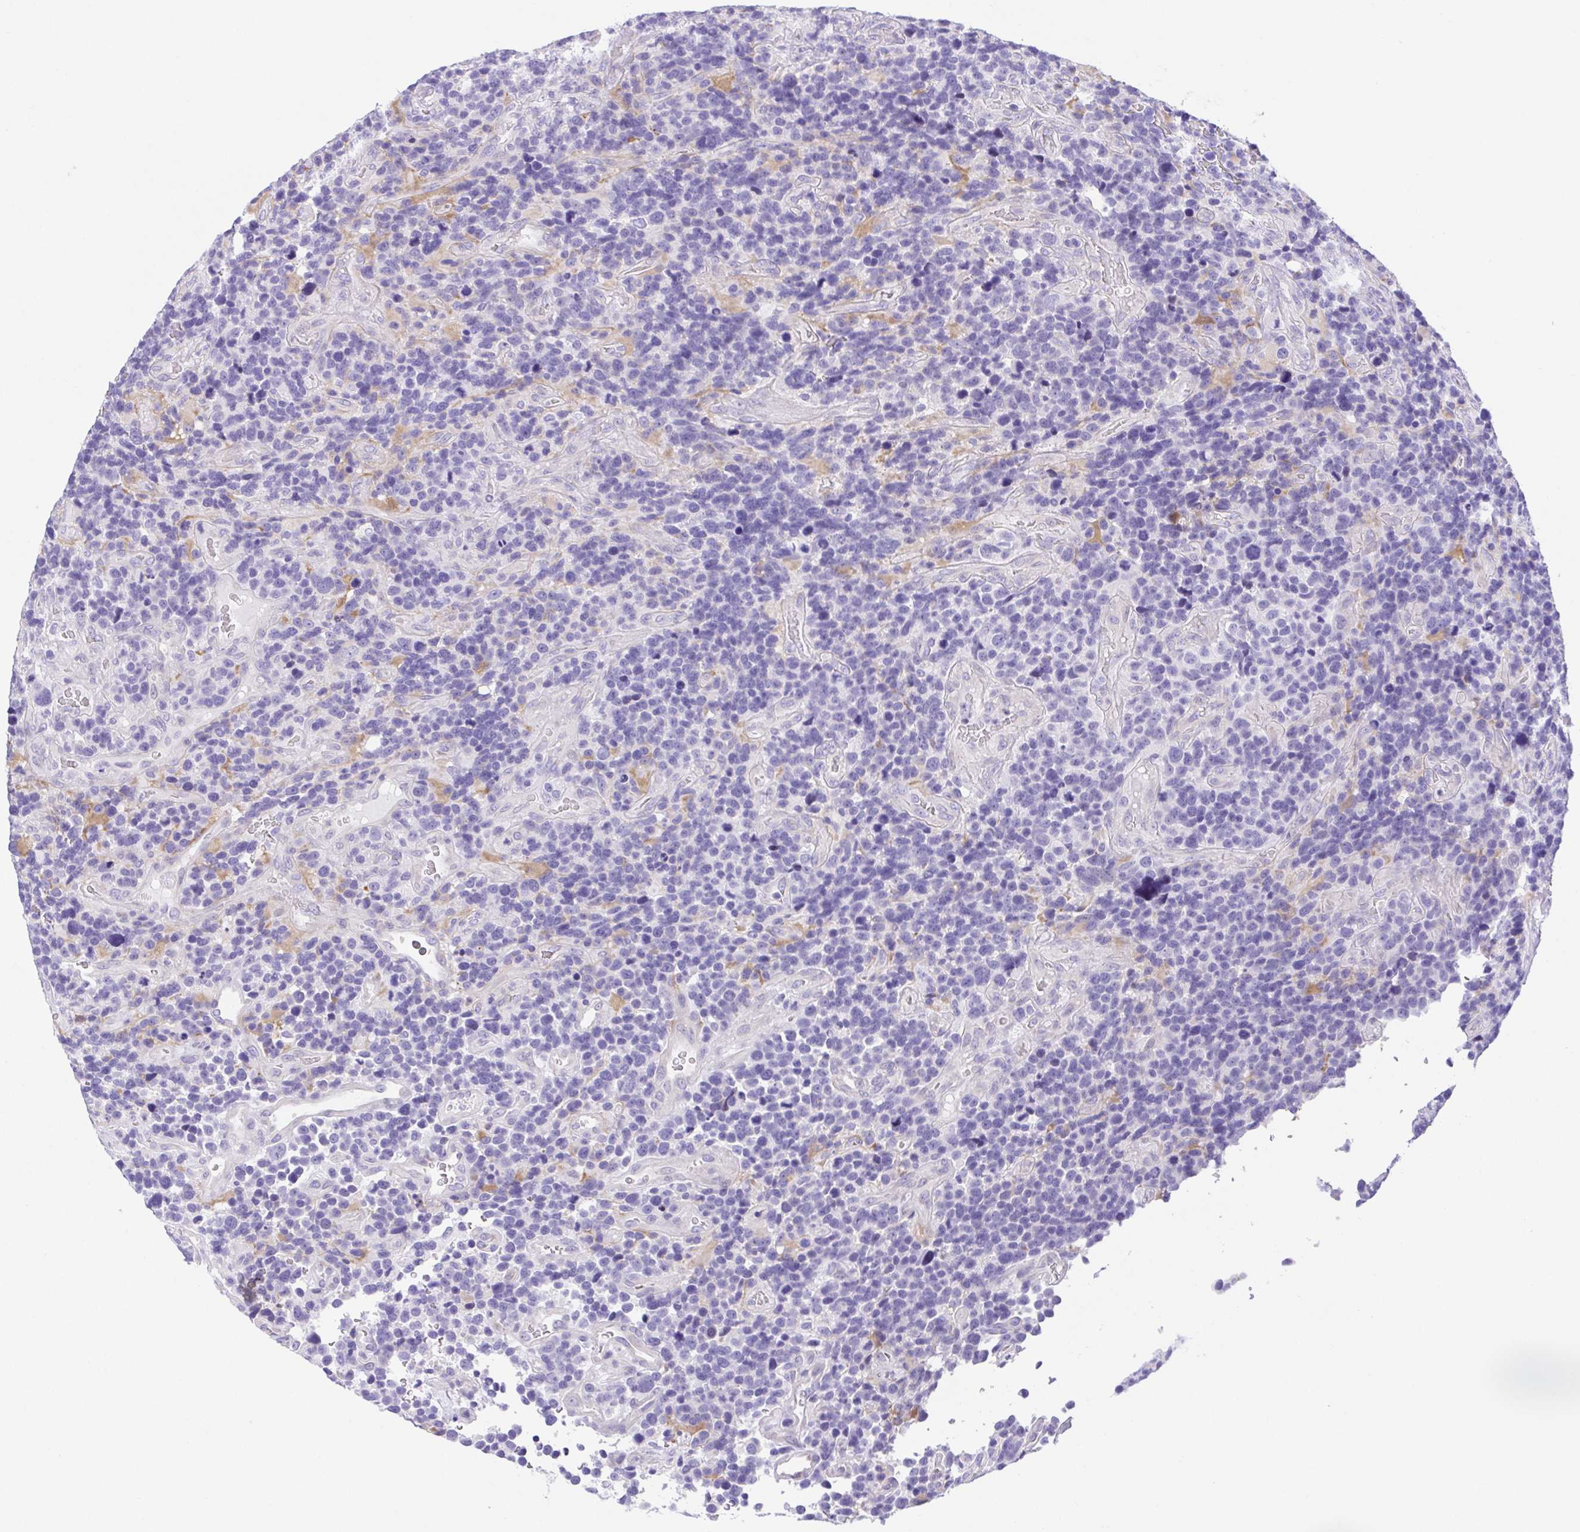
{"staining": {"intensity": "negative", "quantity": "none", "location": "none"}, "tissue": "glioma", "cell_type": "Tumor cells", "image_type": "cancer", "snomed": [{"axis": "morphology", "description": "Glioma, malignant, High grade"}, {"axis": "topography", "description": "Brain"}], "caption": "Micrograph shows no significant protein positivity in tumor cells of glioma.", "gene": "LUZP4", "patient": {"sex": "male", "age": 33}}